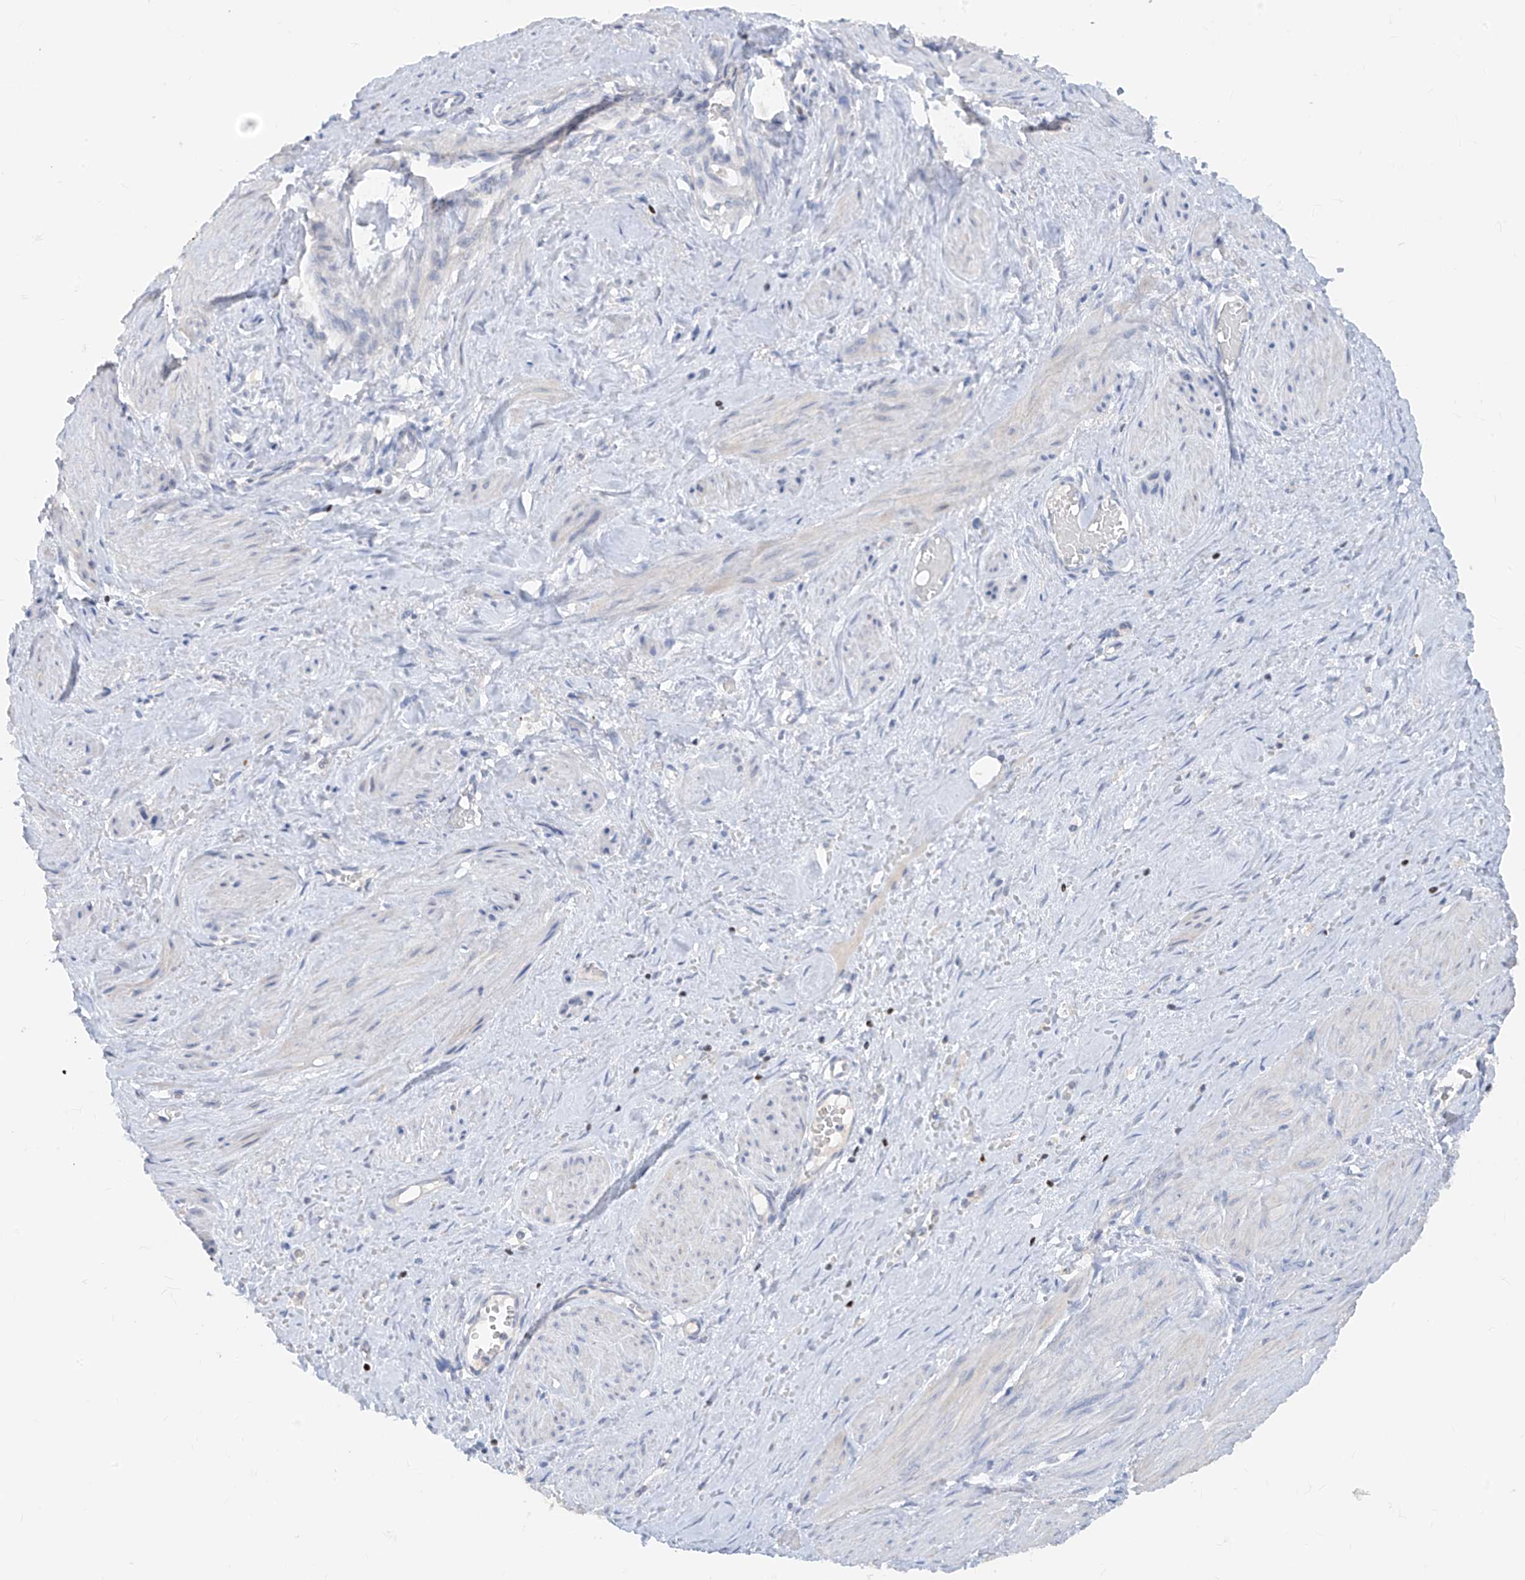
{"staining": {"intensity": "negative", "quantity": "none", "location": "none"}, "tissue": "smooth muscle", "cell_type": "Smooth muscle cells", "image_type": "normal", "snomed": [{"axis": "morphology", "description": "Normal tissue, NOS"}, {"axis": "topography", "description": "Endometrium"}], "caption": "Smooth muscle cells are negative for protein expression in benign human smooth muscle. (DAB (3,3'-diaminobenzidine) immunohistochemistry (IHC) visualized using brightfield microscopy, high magnification).", "gene": "TBX21", "patient": {"sex": "female", "age": 33}}